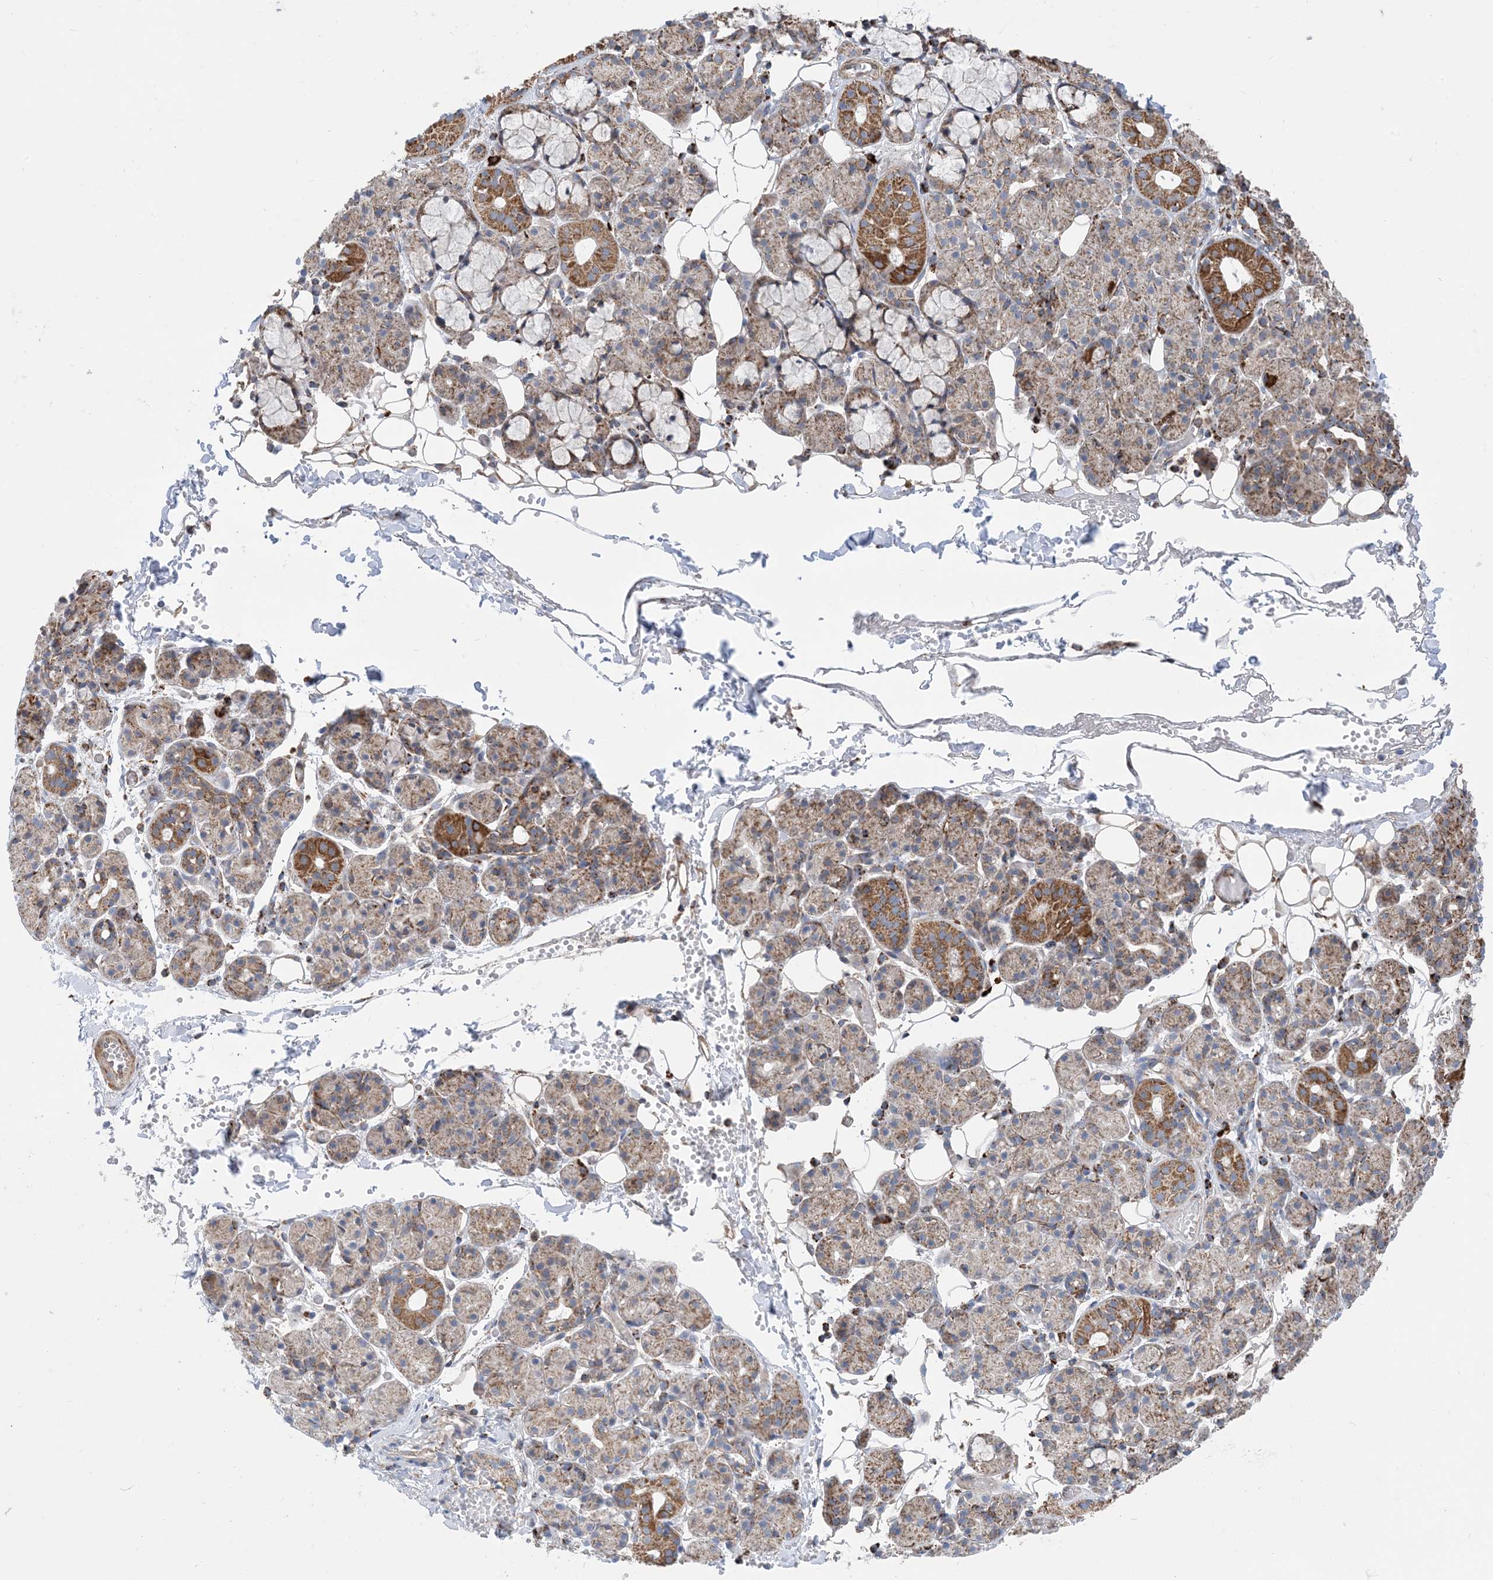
{"staining": {"intensity": "moderate", "quantity": "25%-75%", "location": "cytoplasmic/membranous"}, "tissue": "salivary gland", "cell_type": "Glandular cells", "image_type": "normal", "snomed": [{"axis": "morphology", "description": "Normal tissue, NOS"}, {"axis": "topography", "description": "Salivary gland"}], "caption": "The photomicrograph shows a brown stain indicating the presence of a protein in the cytoplasmic/membranous of glandular cells in salivary gland.", "gene": "PCDHGA1", "patient": {"sex": "male", "age": 63}}